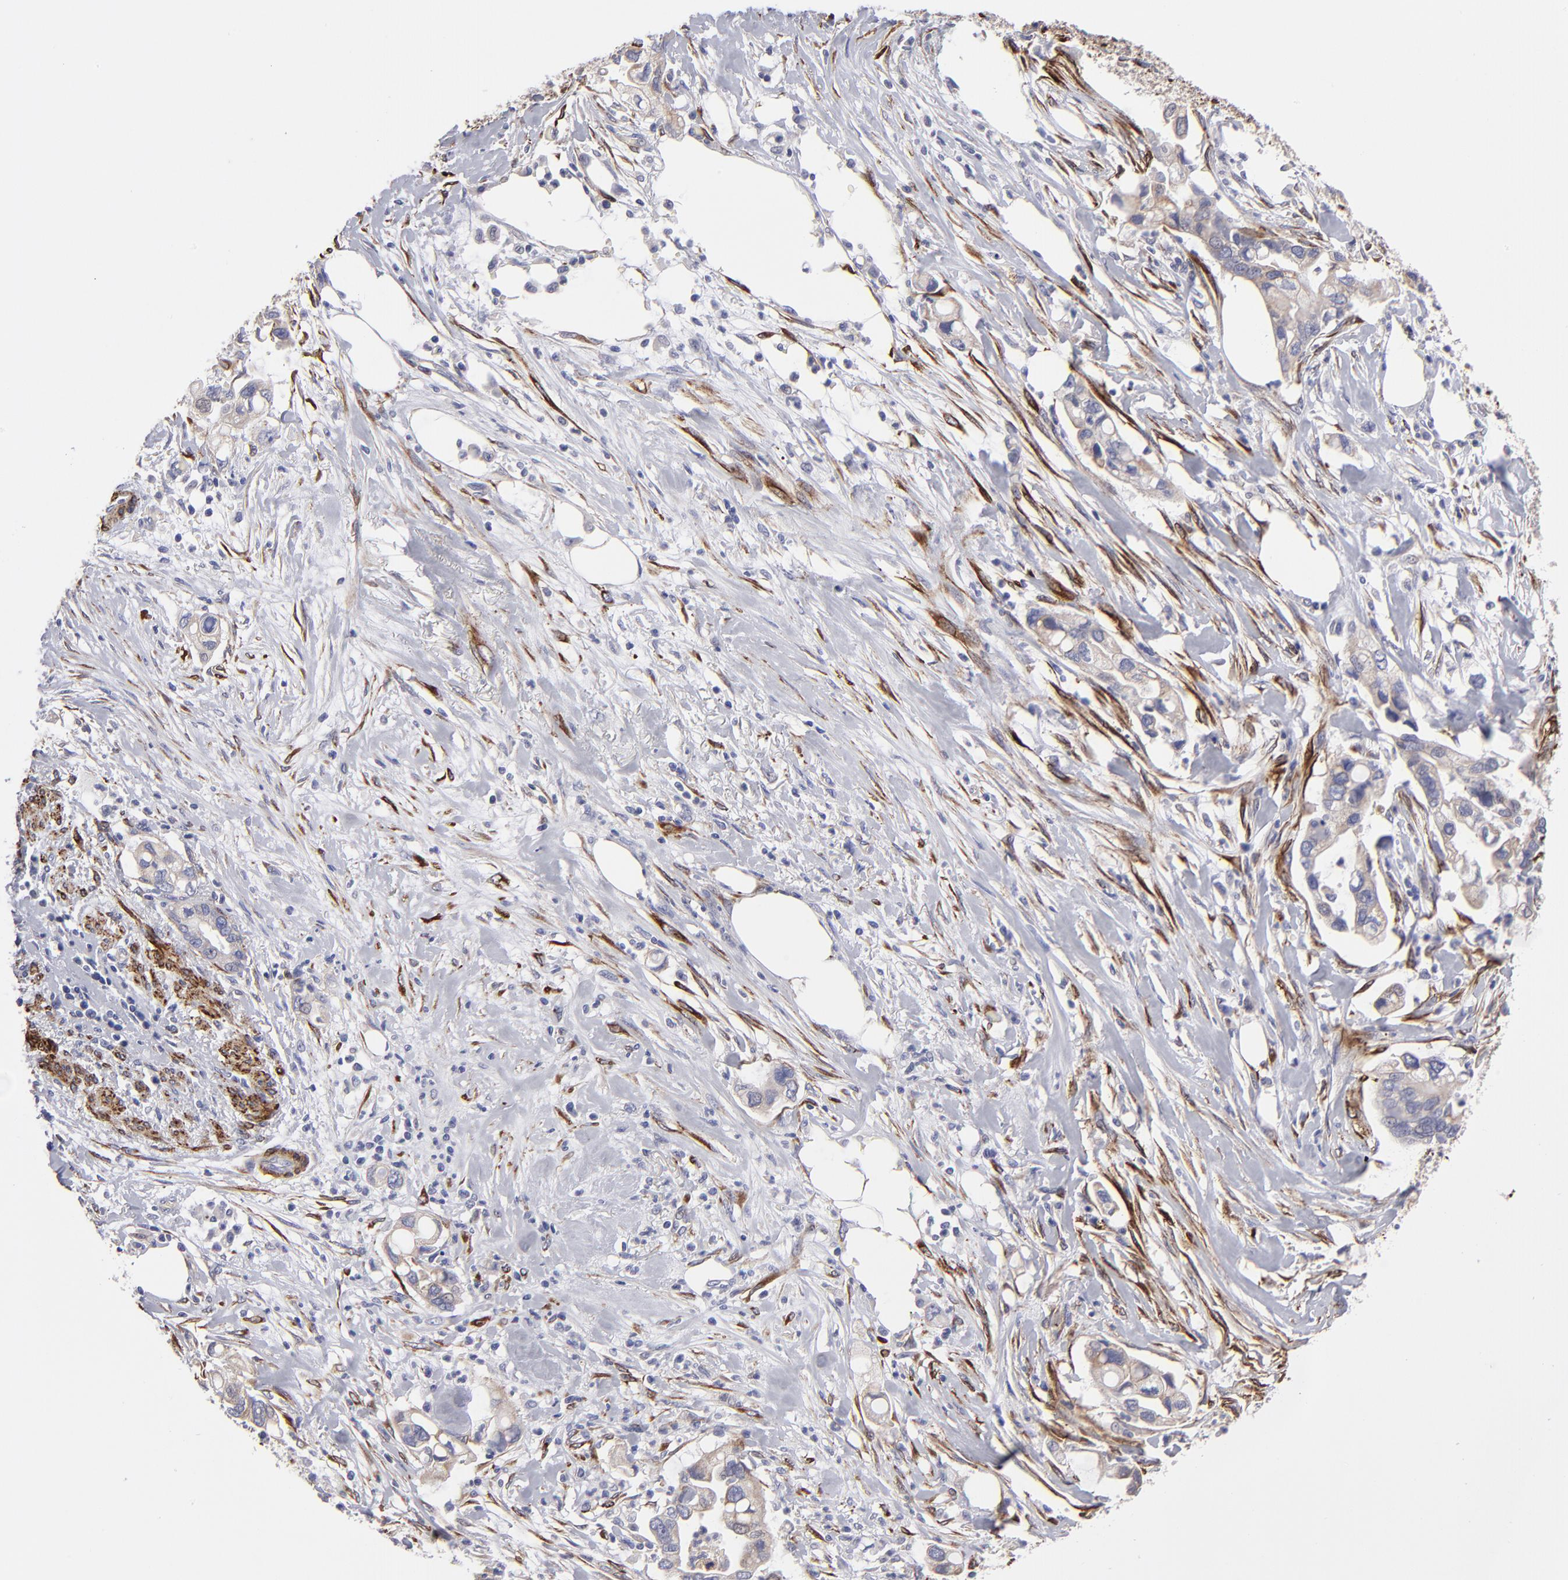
{"staining": {"intensity": "weak", "quantity": ">75%", "location": "cytoplasmic/membranous"}, "tissue": "pancreatic cancer", "cell_type": "Tumor cells", "image_type": "cancer", "snomed": [{"axis": "morphology", "description": "Adenocarcinoma, NOS"}, {"axis": "topography", "description": "Pancreas"}], "caption": "An image showing weak cytoplasmic/membranous expression in approximately >75% of tumor cells in adenocarcinoma (pancreatic), as visualized by brown immunohistochemical staining.", "gene": "SLMAP", "patient": {"sex": "male", "age": 70}}